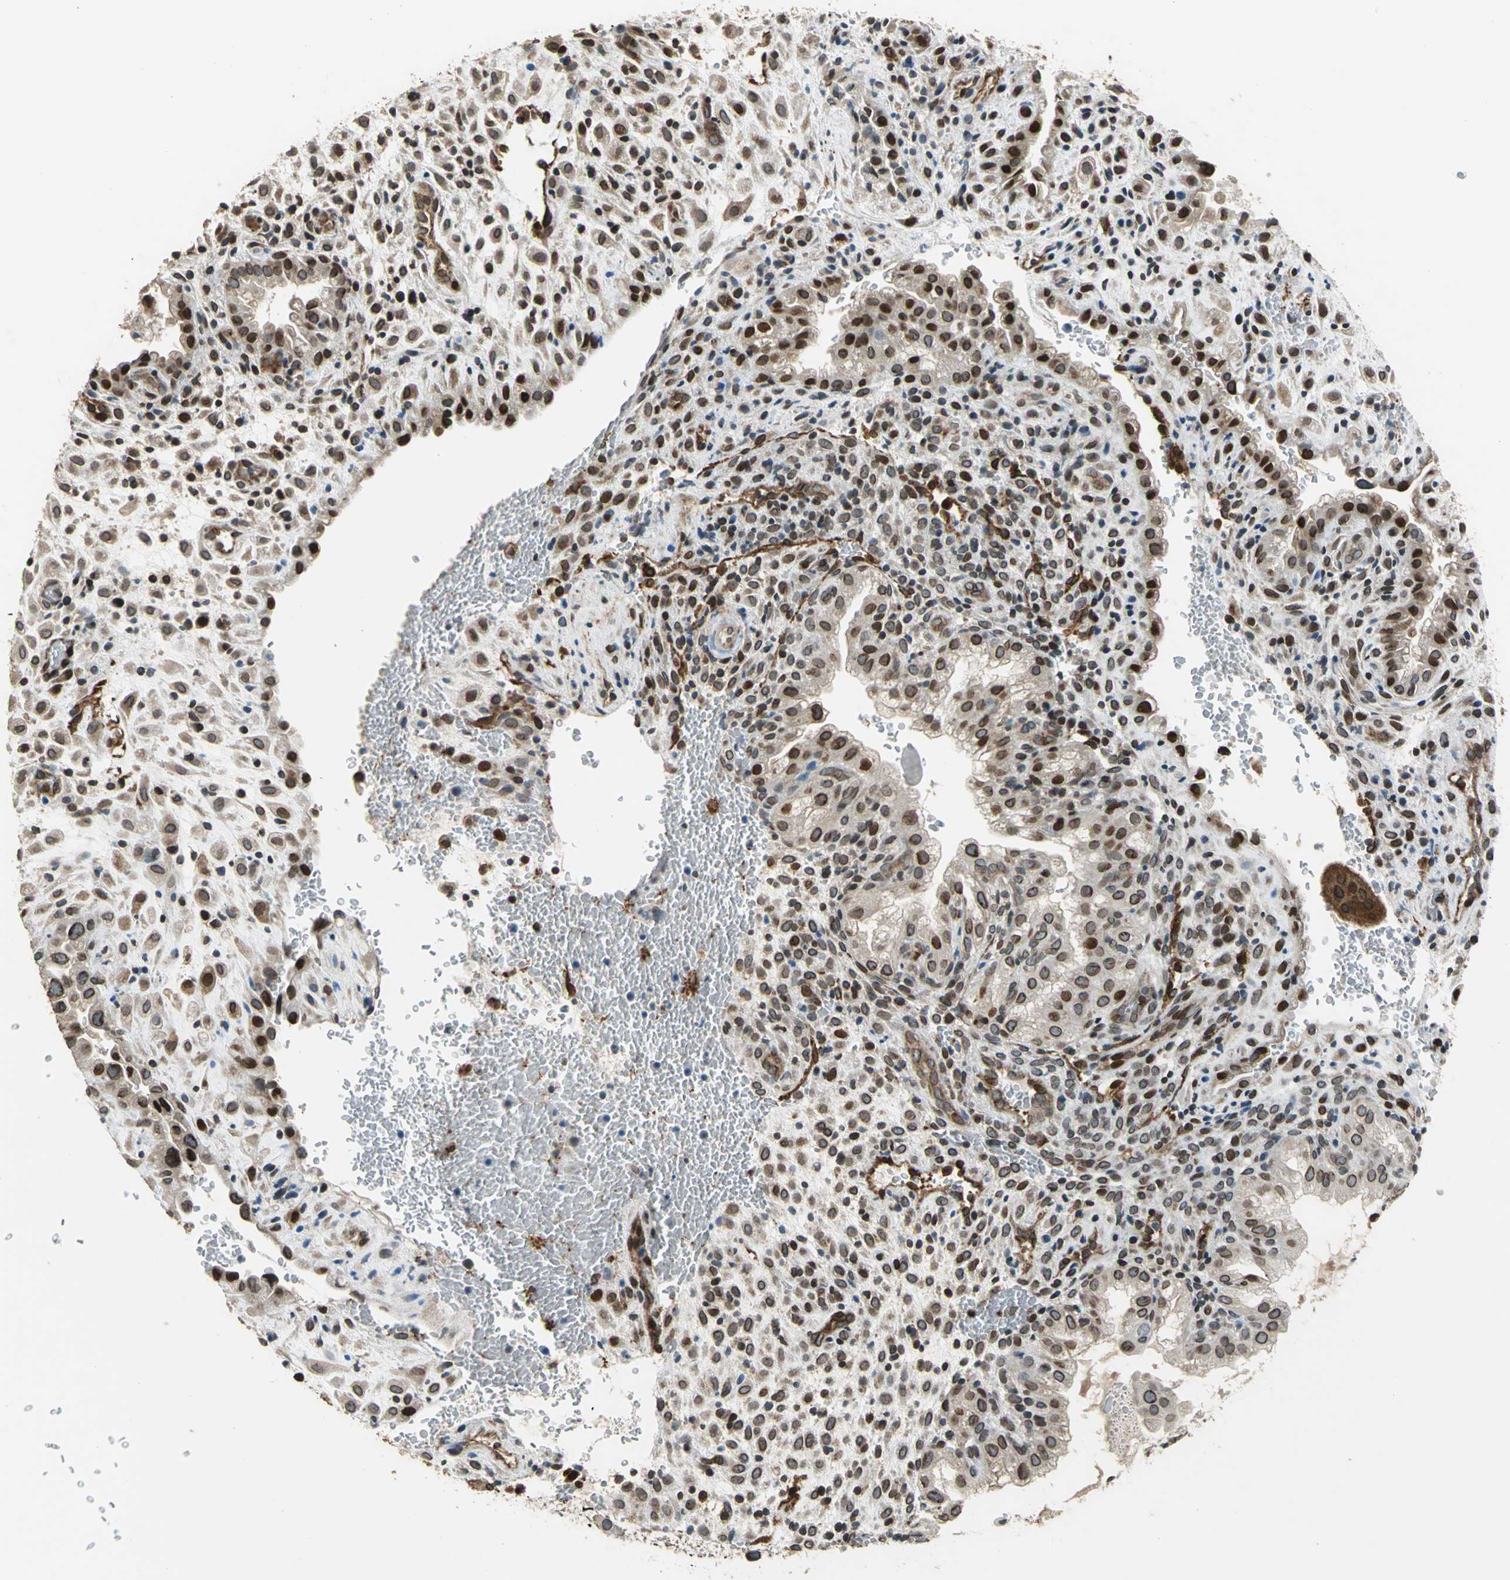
{"staining": {"intensity": "strong", "quantity": ">75%", "location": "cytoplasmic/membranous,nuclear"}, "tissue": "placenta", "cell_type": "Trophoblastic cells", "image_type": "normal", "snomed": [{"axis": "morphology", "description": "Normal tissue, NOS"}, {"axis": "topography", "description": "Placenta"}], "caption": "Immunohistochemical staining of normal placenta reveals strong cytoplasmic/membranous,nuclear protein staining in about >75% of trophoblastic cells.", "gene": "BRIP1", "patient": {"sex": "female", "age": 35}}